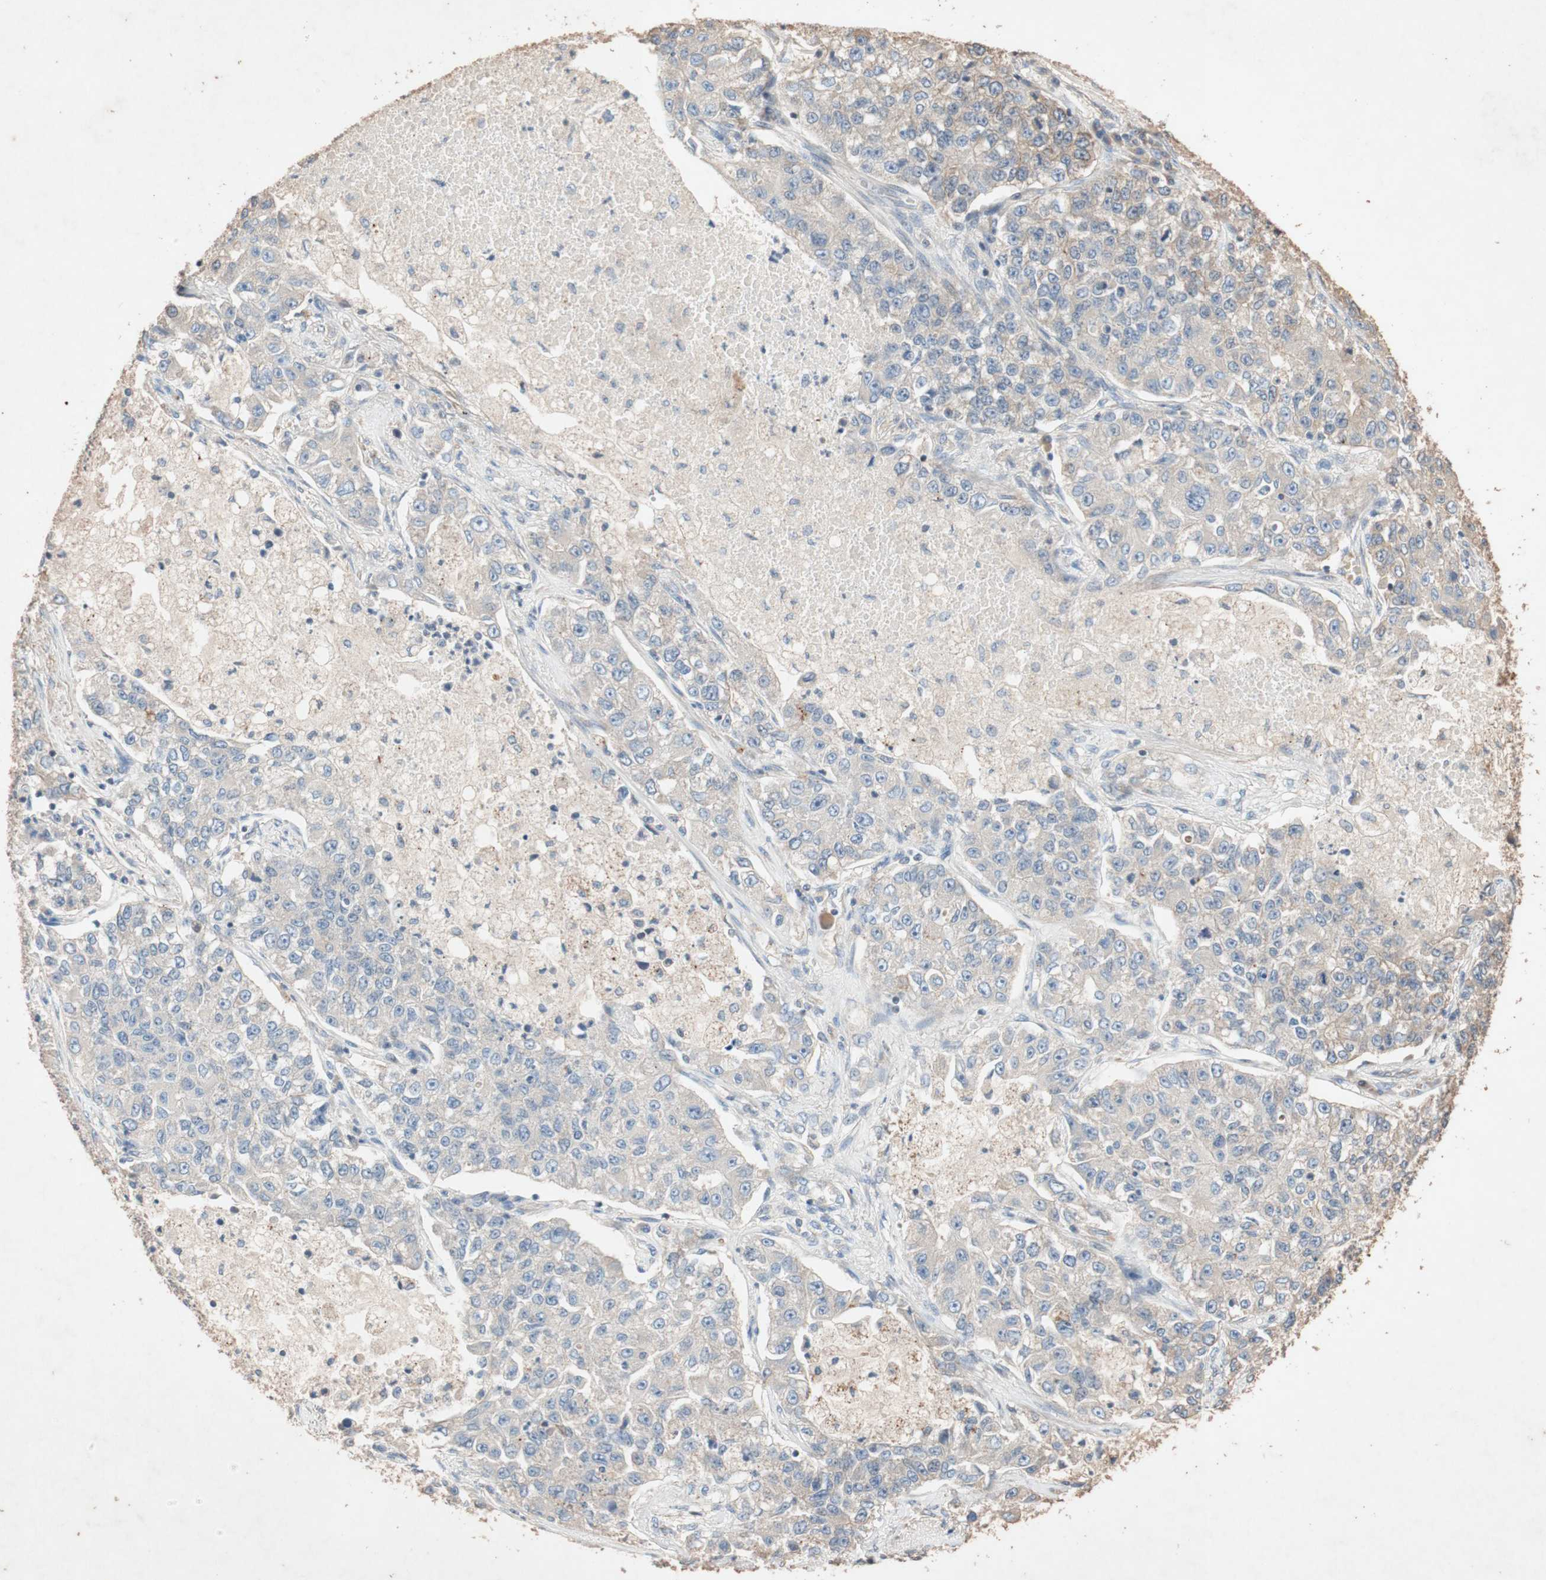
{"staining": {"intensity": "weak", "quantity": ">75%", "location": "cytoplasmic/membranous"}, "tissue": "lung cancer", "cell_type": "Tumor cells", "image_type": "cancer", "snomed": [{"axis": "morphology", "description": "Adenocarcinoma, NOS"}, {"axis": "topography", "description": "Lung"}], "caption": "Immunohistochemical staining of human lung cancer (adenocarcinoma) displays low levels of weak cytoplasmic/membranous staining in about >75% of tumor cells. The staining is performed using DAB (3,3'-diaminobenzidine) brown chromogen to label protein expression. The nuclei are counter-stained blue using hematoxylin.", "gene": "TUBB", "patient": {"sex": "male", "age": 49}}